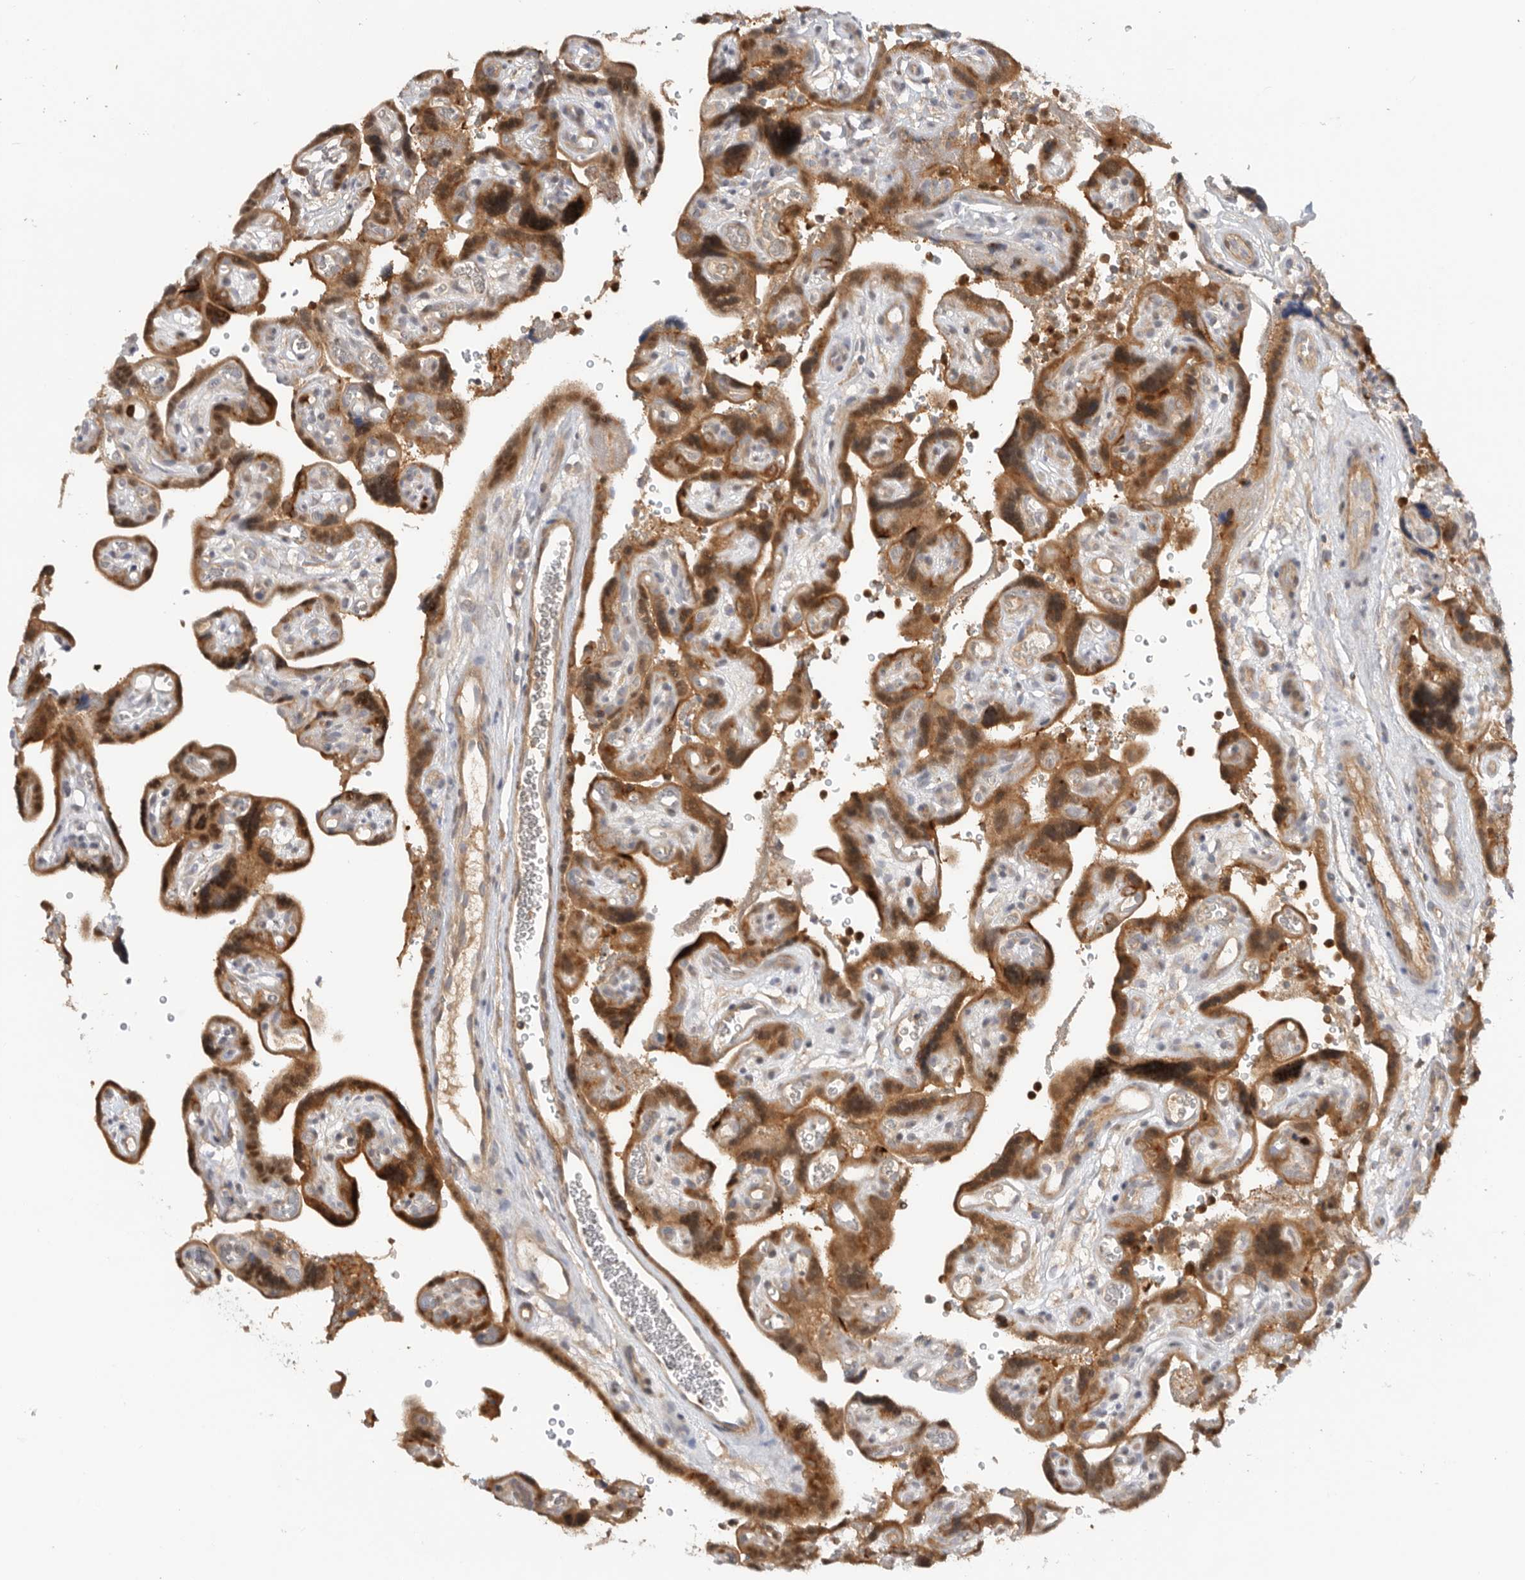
{"staining": {"intensity": "moderate", "quantity": ">75%", "location": "cytoplasmic/membranous"}, "tissue": "placenta", "cell_type": "Decidual cells", "image_type": "normal", "snomed": [{"axis": "morphology", "description": "Normal tissue, NOS"}, {"axis": "topography", "description": "Placenta"}], "caption": "Immunohistochemistry (IHC) of unremarkable human placenta reveals medium levels of moderate cytoplasmic/membranous expression in approximately >75% of decidual cells. (Stains: DAB (3,3'-diaminobenzidine) in brown, nuclei in blue, Microscopy: brightfield microscopy at high magnification).", "gene": "GNE", "patient": {"sex": "female", "age": 30}}